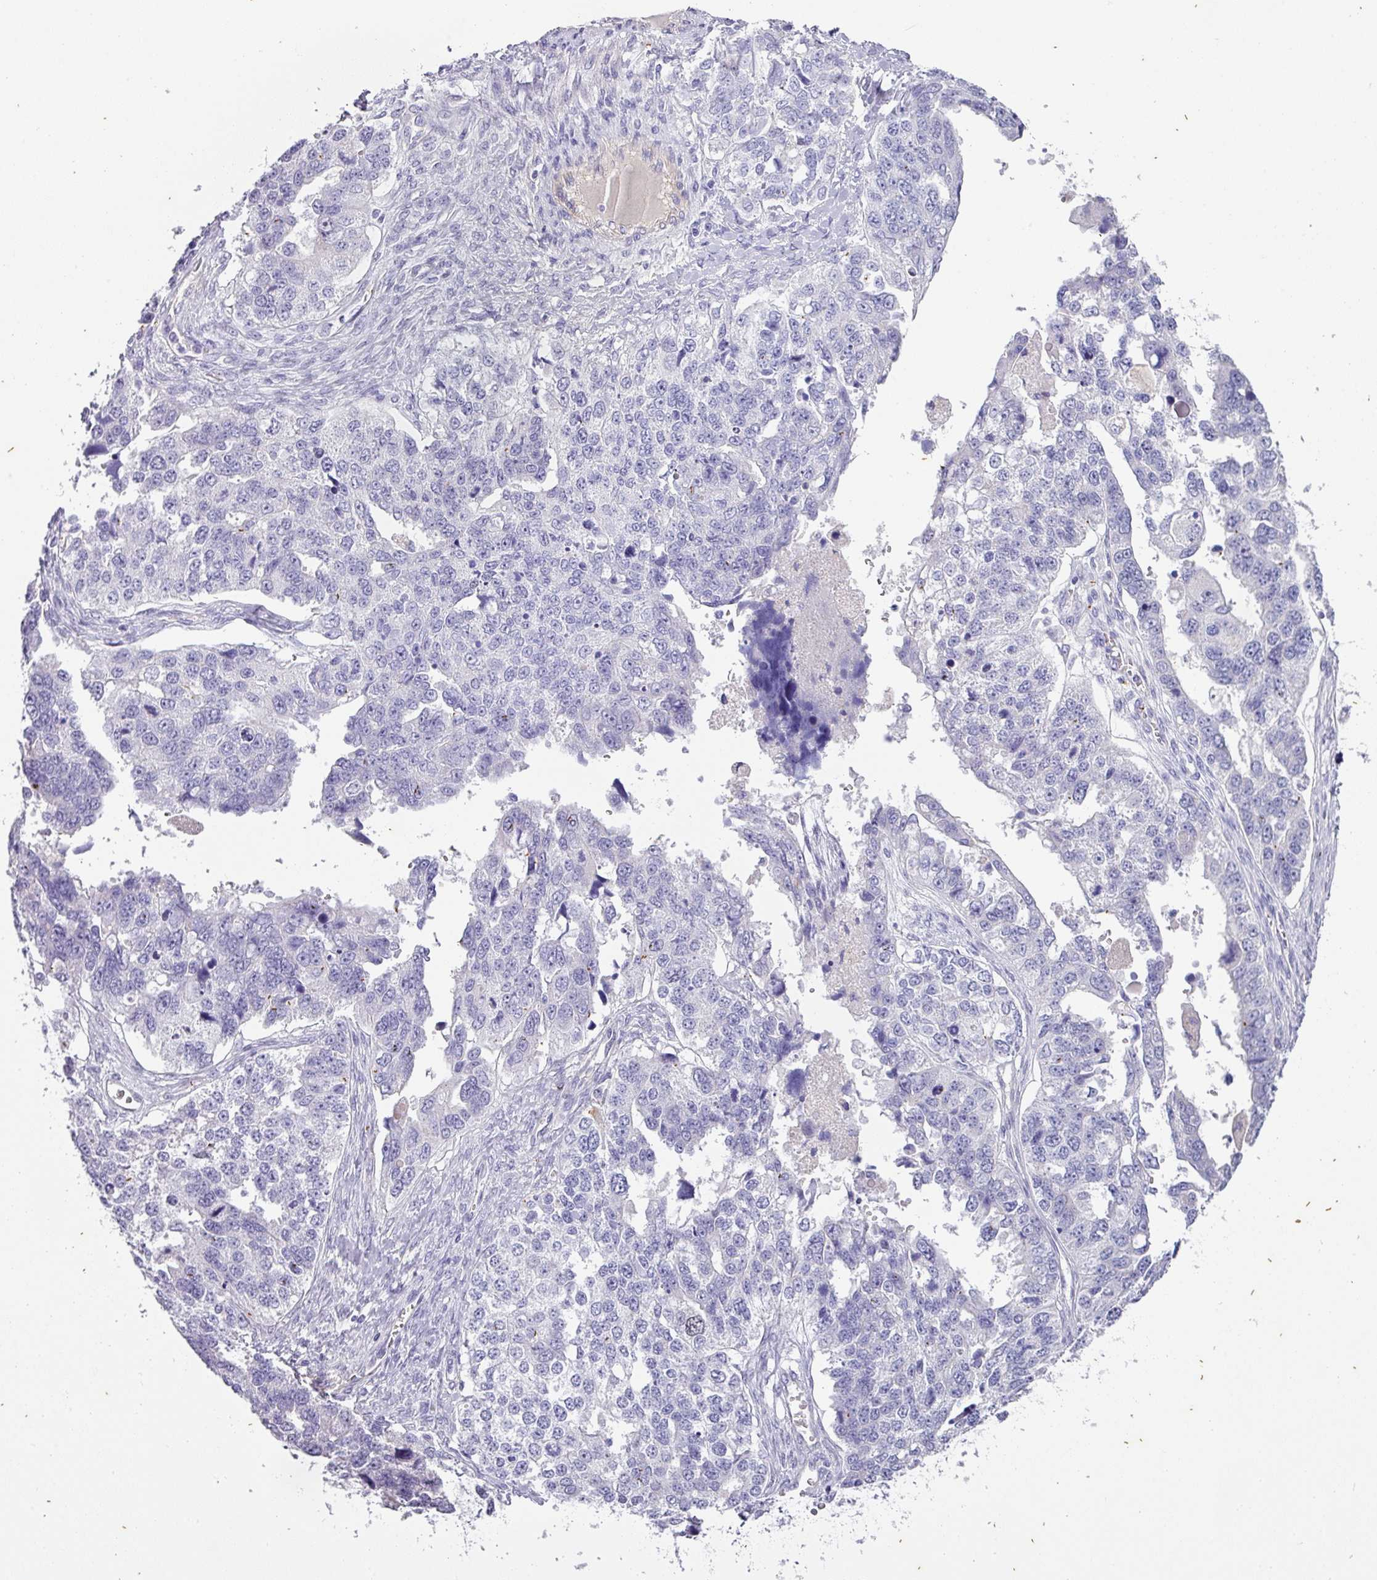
{"staining": {"intensity": "negative", "quantity": "none", "location": "none"}, "tissue": "ovarian cancer", "cell_type": "Tumor cells", "image_type": "cancer", "snomed": [{"axis": "morphology", "description": "Cystadenocarcinoma, serous, NOS"}, {"axis": "topography", "description": "Ovary"}], "caption": "Protein analysis of ovarian serous cystadenocarcinoma demonstrates no significant staining in tumor cells.", "gene": "OR52N1", "patient": {"sex": "female", "age": 76}}